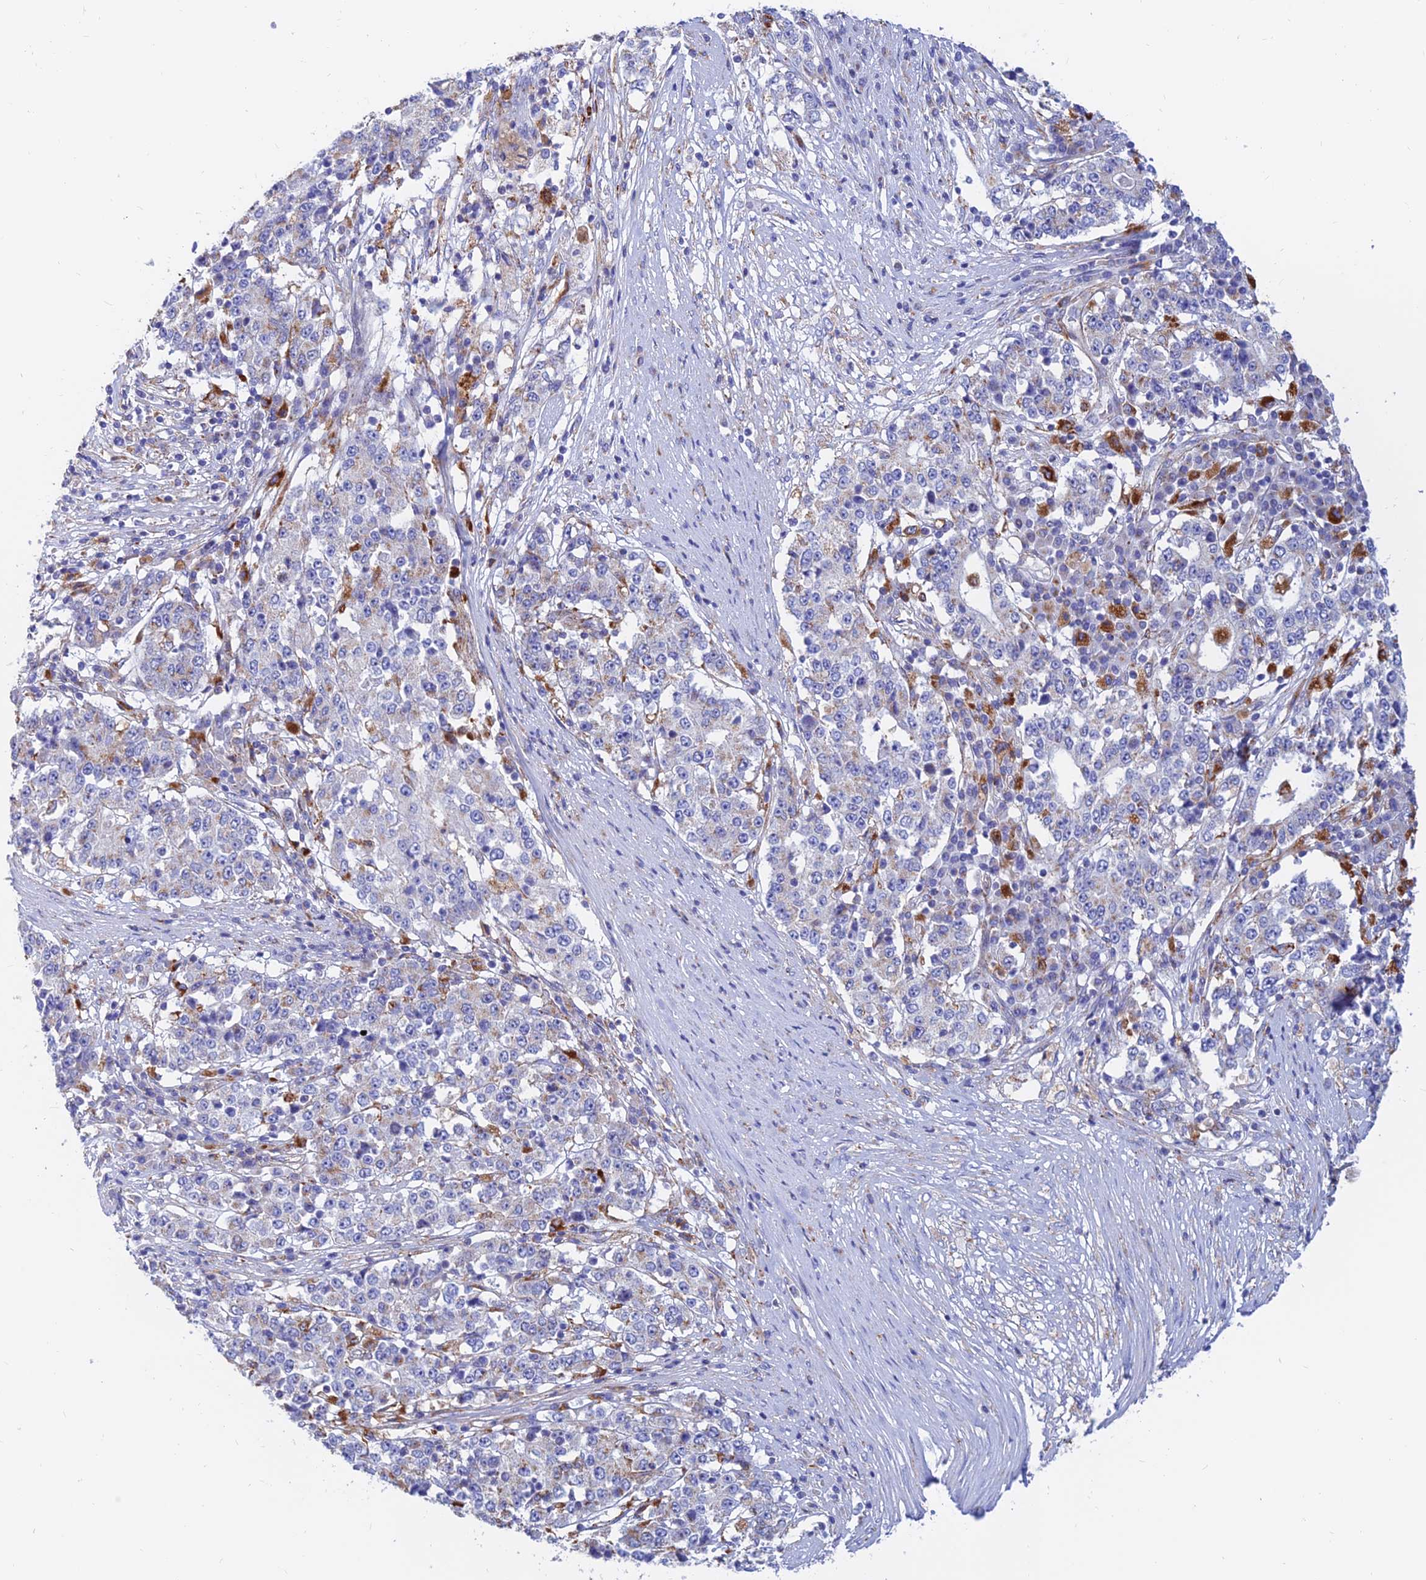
{"staining": {"intensity": "negative", "quantity": "none", "location": "none"}, "tissue": "stomach cancer", "cell_type": "Tumor cells", "image_type": "cancer", "snomed": [{"axis": "morphology", "description": "Adenocarcinoma, NOS"}, {"axis": "topography", "description": "Stomach"}], "caption": "Human stomach cancer (adenocarcinoma) stained for a protein using immunohistochemistry (IHC) demonstrates no positivity in tumor cells.", "gene": "SPNS1", "patient": {"sex": "male", "age": 59}}